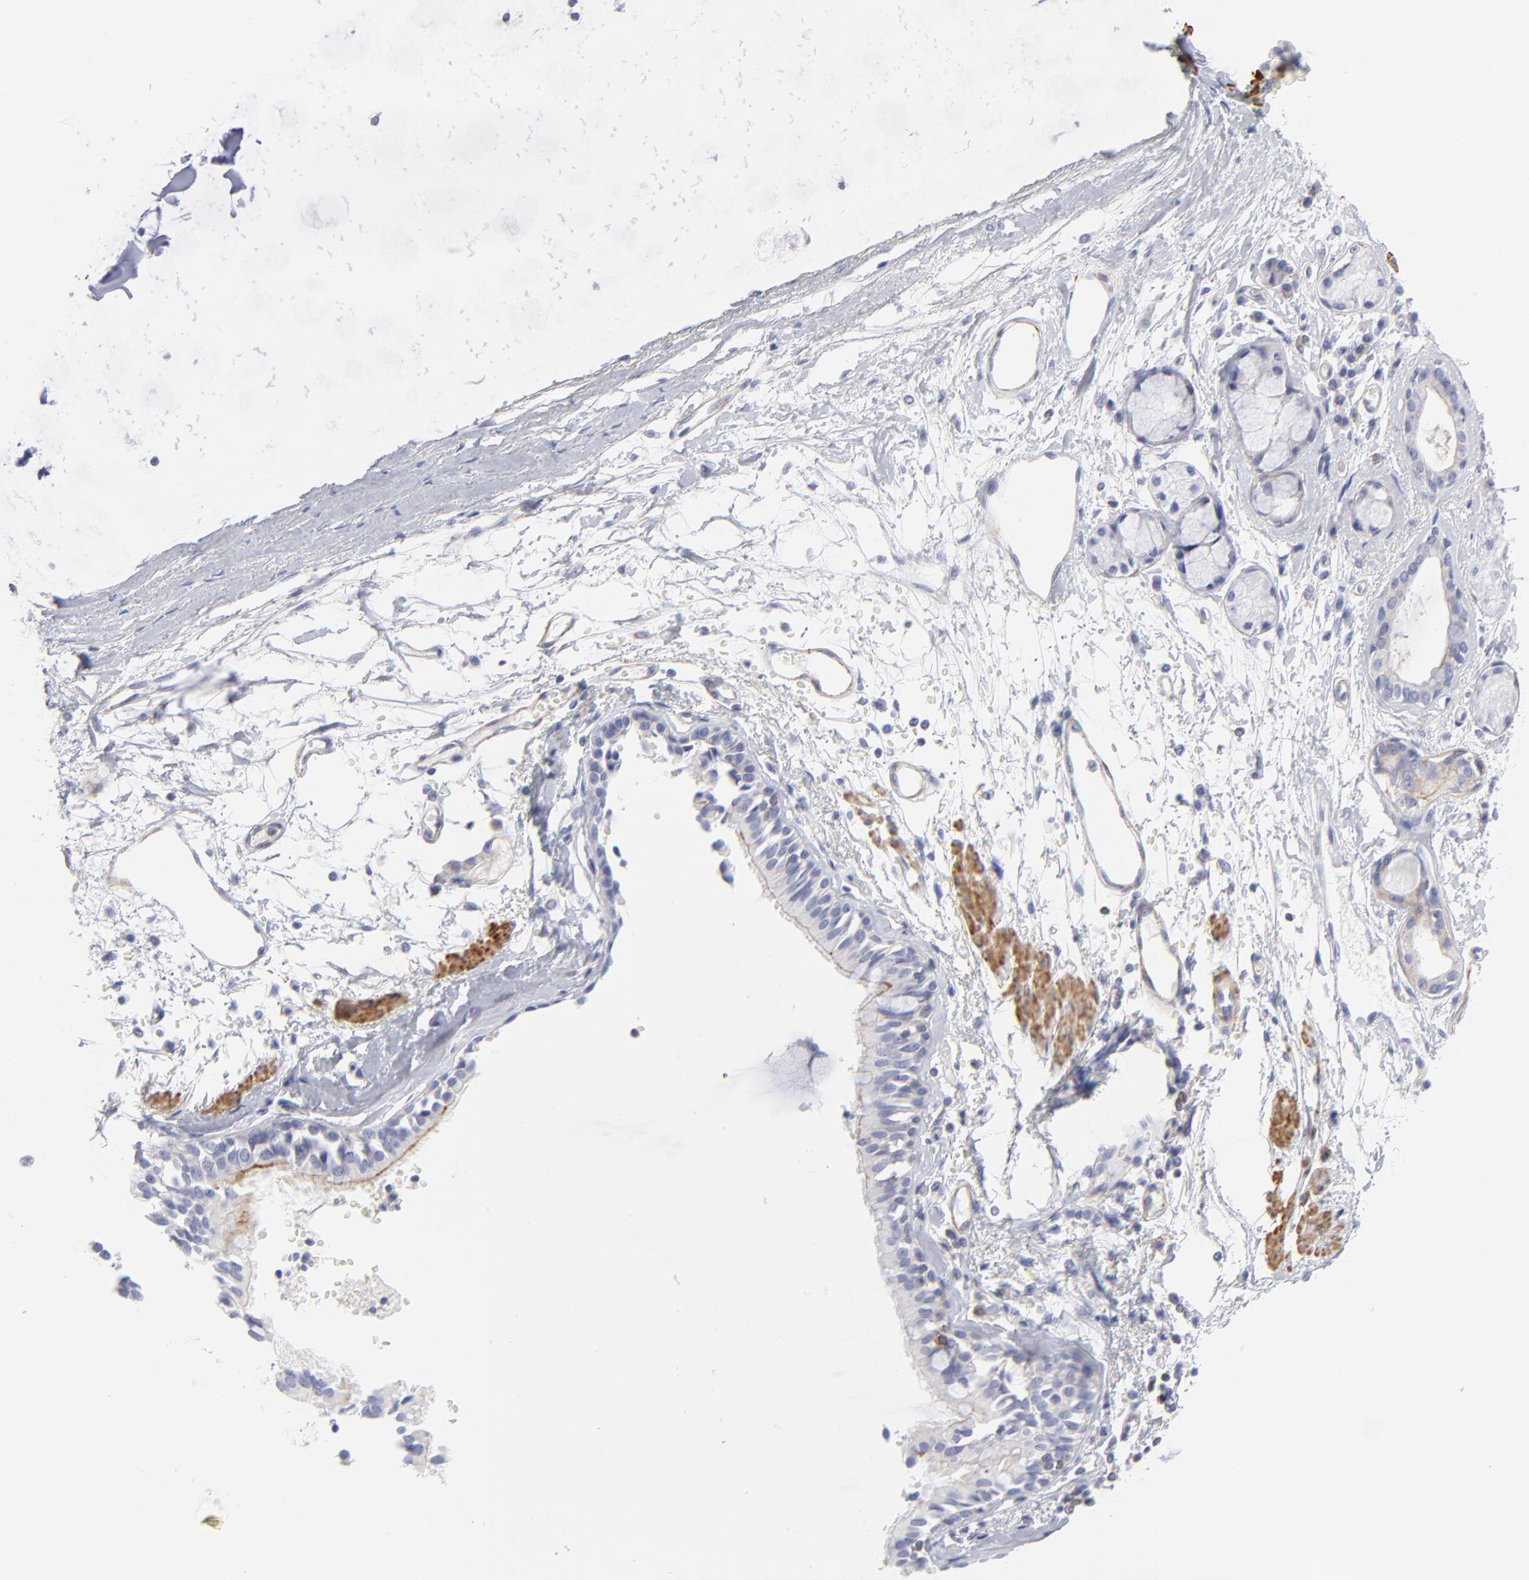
{"staining": {"intensity": "weak", "quantity": "25%-75%", "location": "cytoplasmic/membranous"}, "tissue": "bronchus", "cell_type": "Respiratory epithelial cells", "image_type": "normal", "snomed": [{"axis": "morphology", "description": "Normal tissue, NOS"}, {"axis": "topography", "description": "Bronchus"}, {"axis": "topography", "description": "Lung"}], "caption": "Immunohistochemical staining of benign bronchus demonstrates low levels of weak cytoplasmic/membranous positivity in approximately 25%-75% of respiratory epithelial cells.", "gene": "ACTA2", "patient": {"sex": "female", "age": 56}}